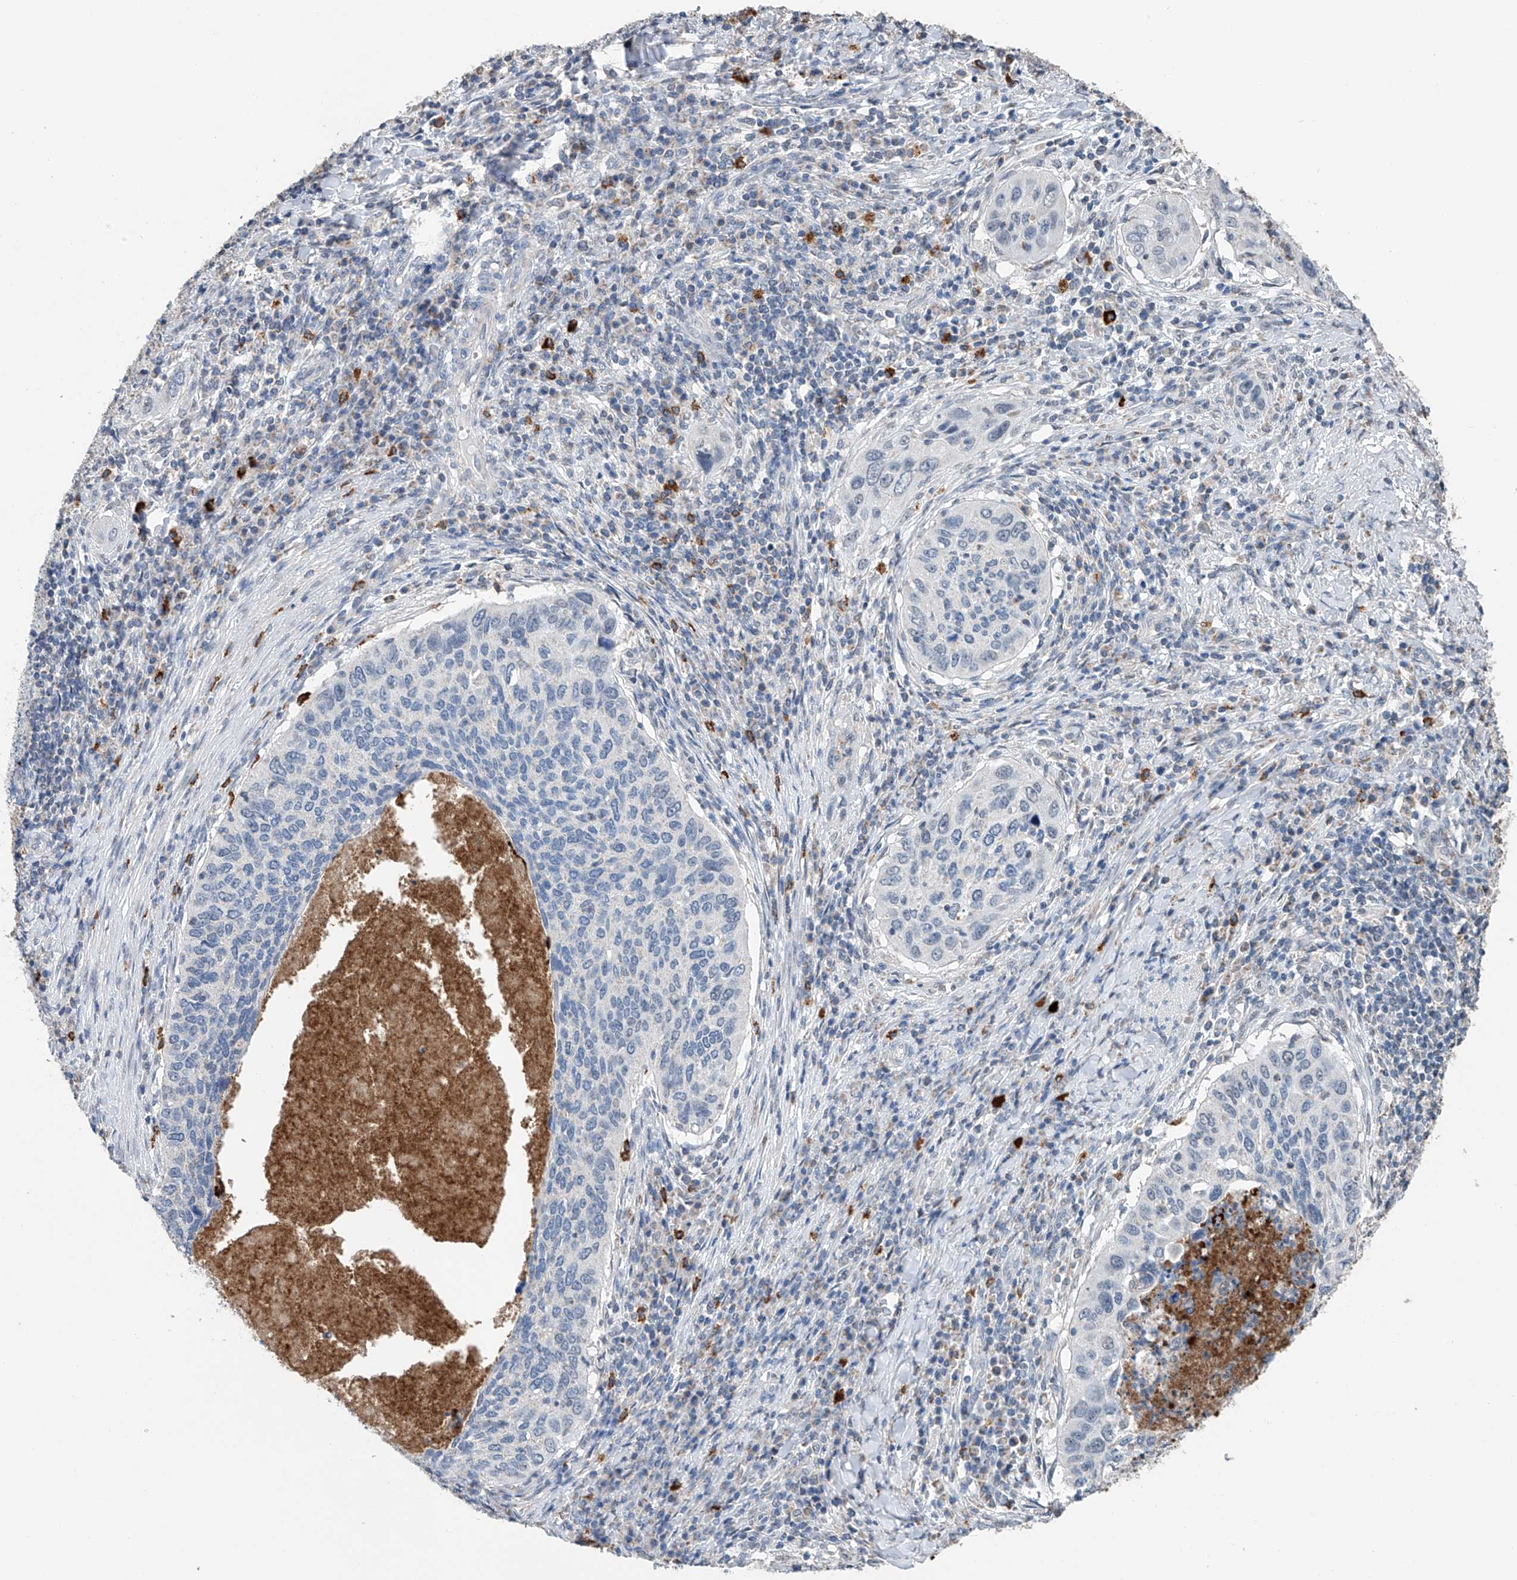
{"staining": {"intensity": "negative", "quantity": "none", "location": "none"}, "tissue": "cervical cancer", "cell_type": "Tumor cells", "image_type": "cancer", "snomed": [{"axis": "morphology", "description": "Squamous cell carcinoma, NOS"}, {"axis": "topography", "description": "Cervix"}], "caption": "The IHC image has no significant expression in tumor cells of cervical squamous cell carcinoma tissue.", "gene": "KLF15", "patient": {"sex": "female", "age": 38}}